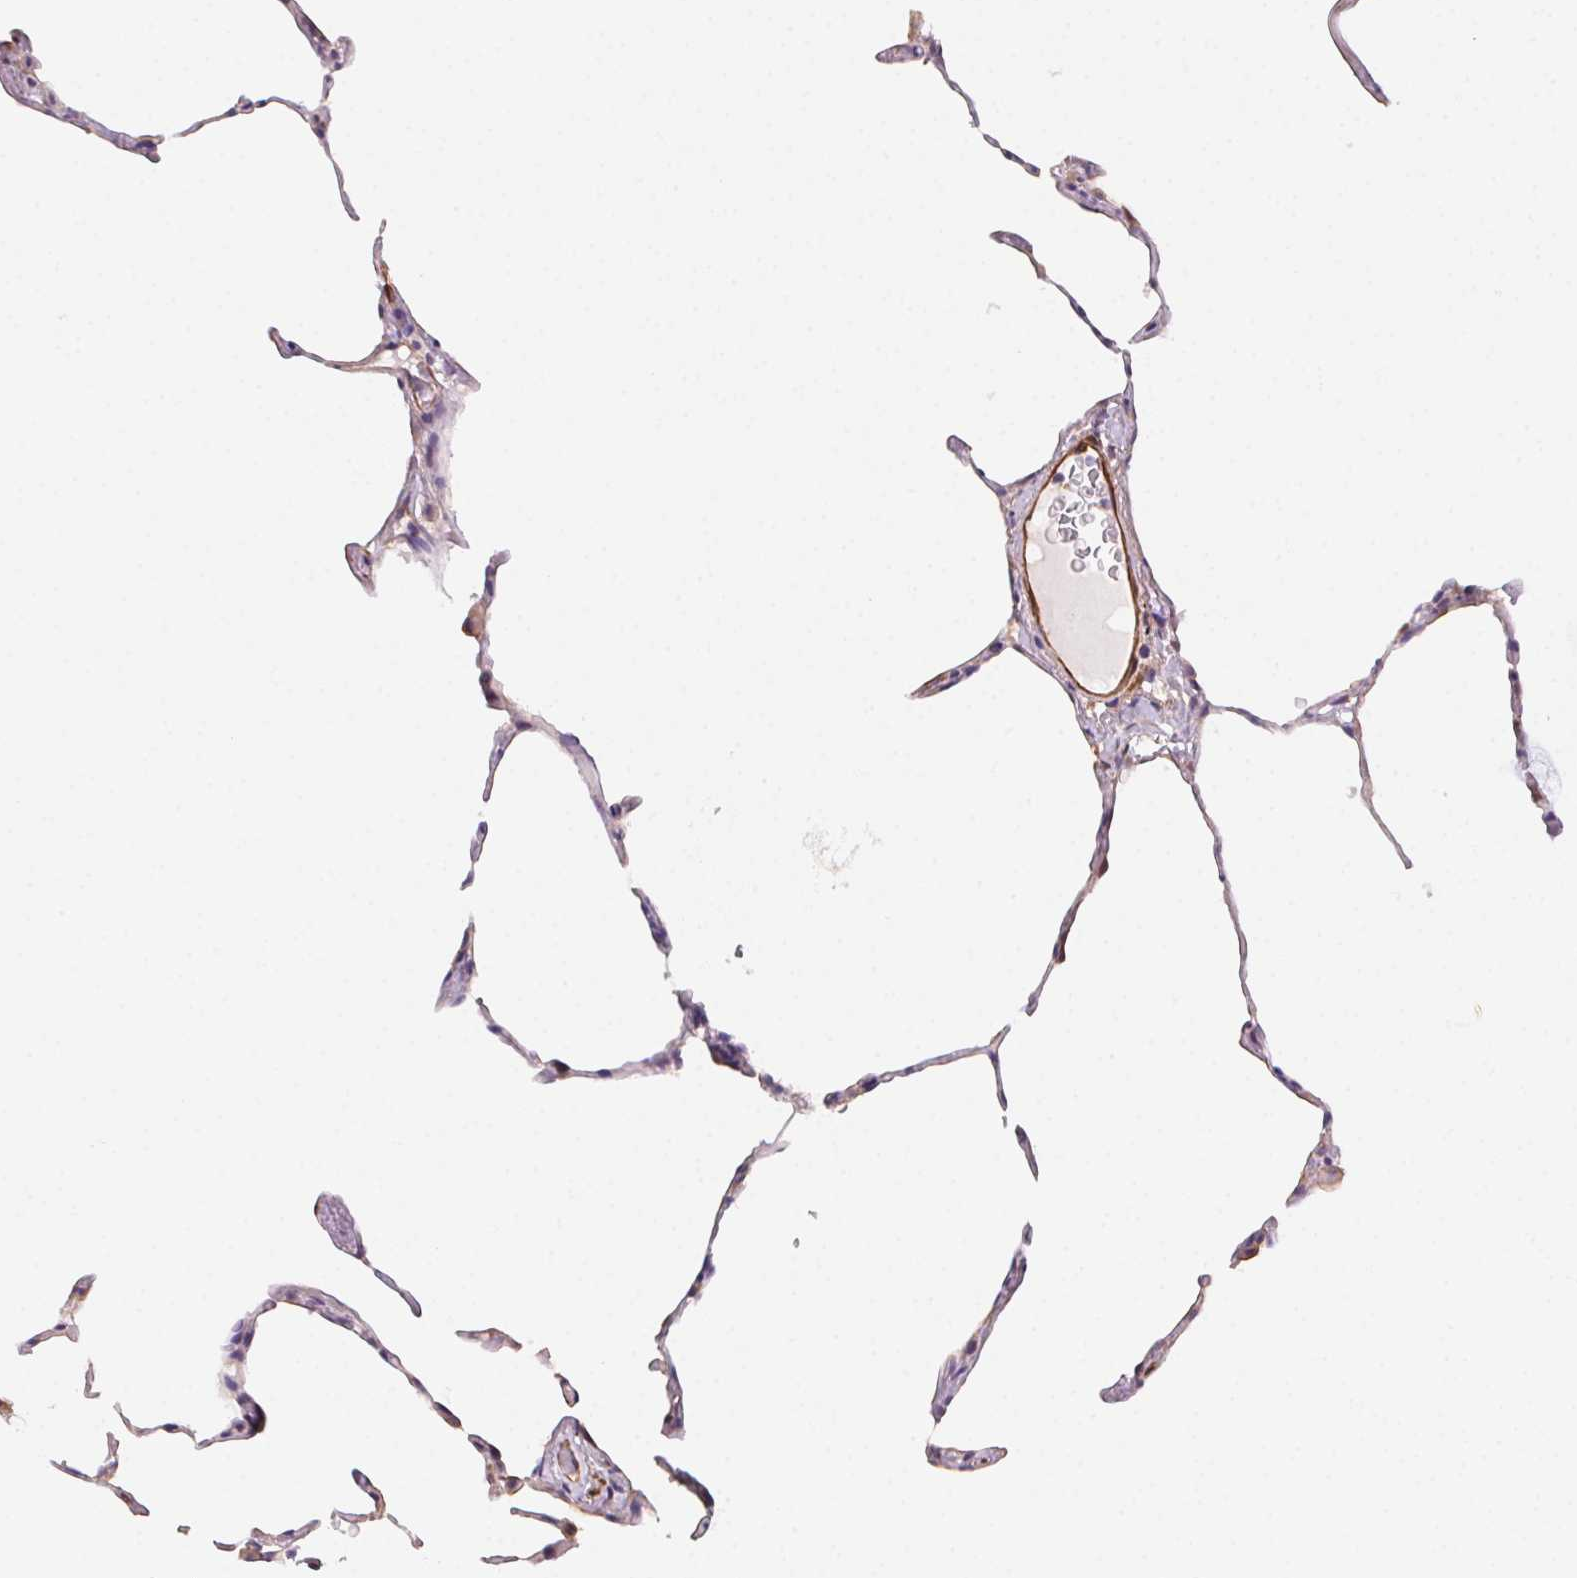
{"staining": {"intensity": "negative", "quantity": "none", "location": "none"}, "tissue": "lung", "cell_type": "Alveolar cells", "image_type": "normal", "snomed": [{"axis": "morphology", "description": "Normal tissue, NOS"}, {"axis": "topography", "description": "Lung"}], "caption": "Micrograph shows no significant protein expression in alveolar cells of normal lung.", "gene": "GPX8", "patient": {"sex": "female", "age": 57}}